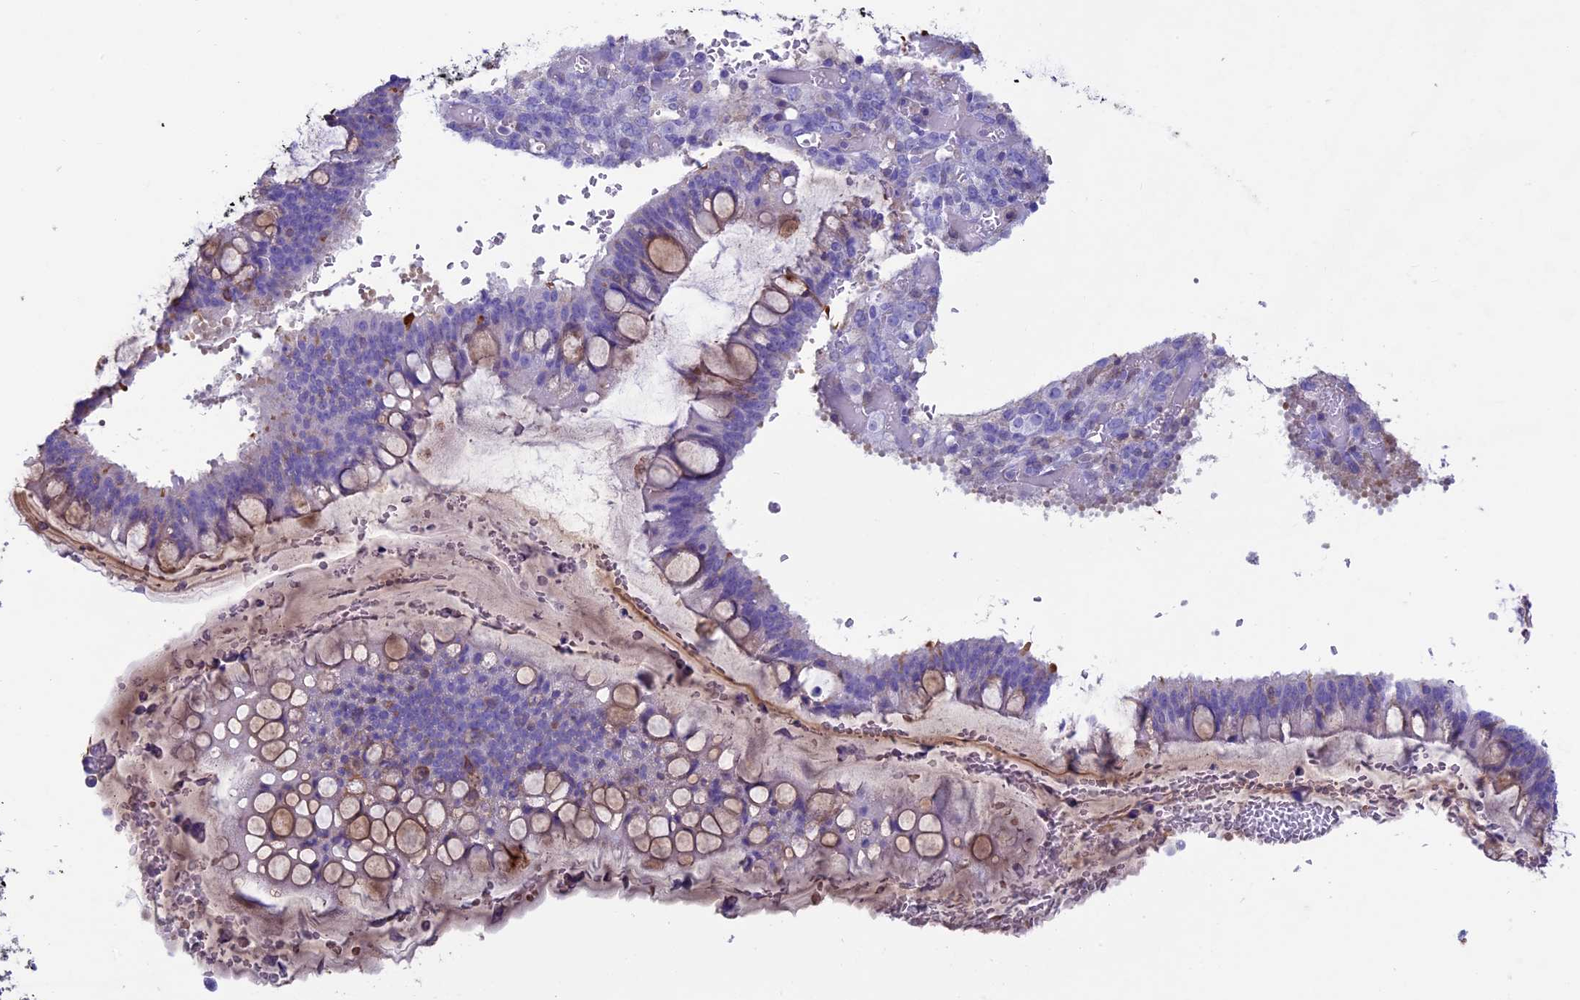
{"staining": {"intensity": "weak", "quantity": "<25%", "location": "cytoplasmic/membranous"}, "tissue": "ovarian cancer", "cell_type": "Tumor cells", "image_type": "cancer", "snomed": [{"axis": "morphology", "description": "Cystadenocarcinoma, mucinous, NOS"}, {"axis": "topography", "description": "Ovary"}], "caption": "The photomicrograph reveals no significant positivity in tumor cells of ovarian mucinous cystadenocarcinoma.", "gene": "IGSF6", "patient": {"sex": "female", "age": 73}}